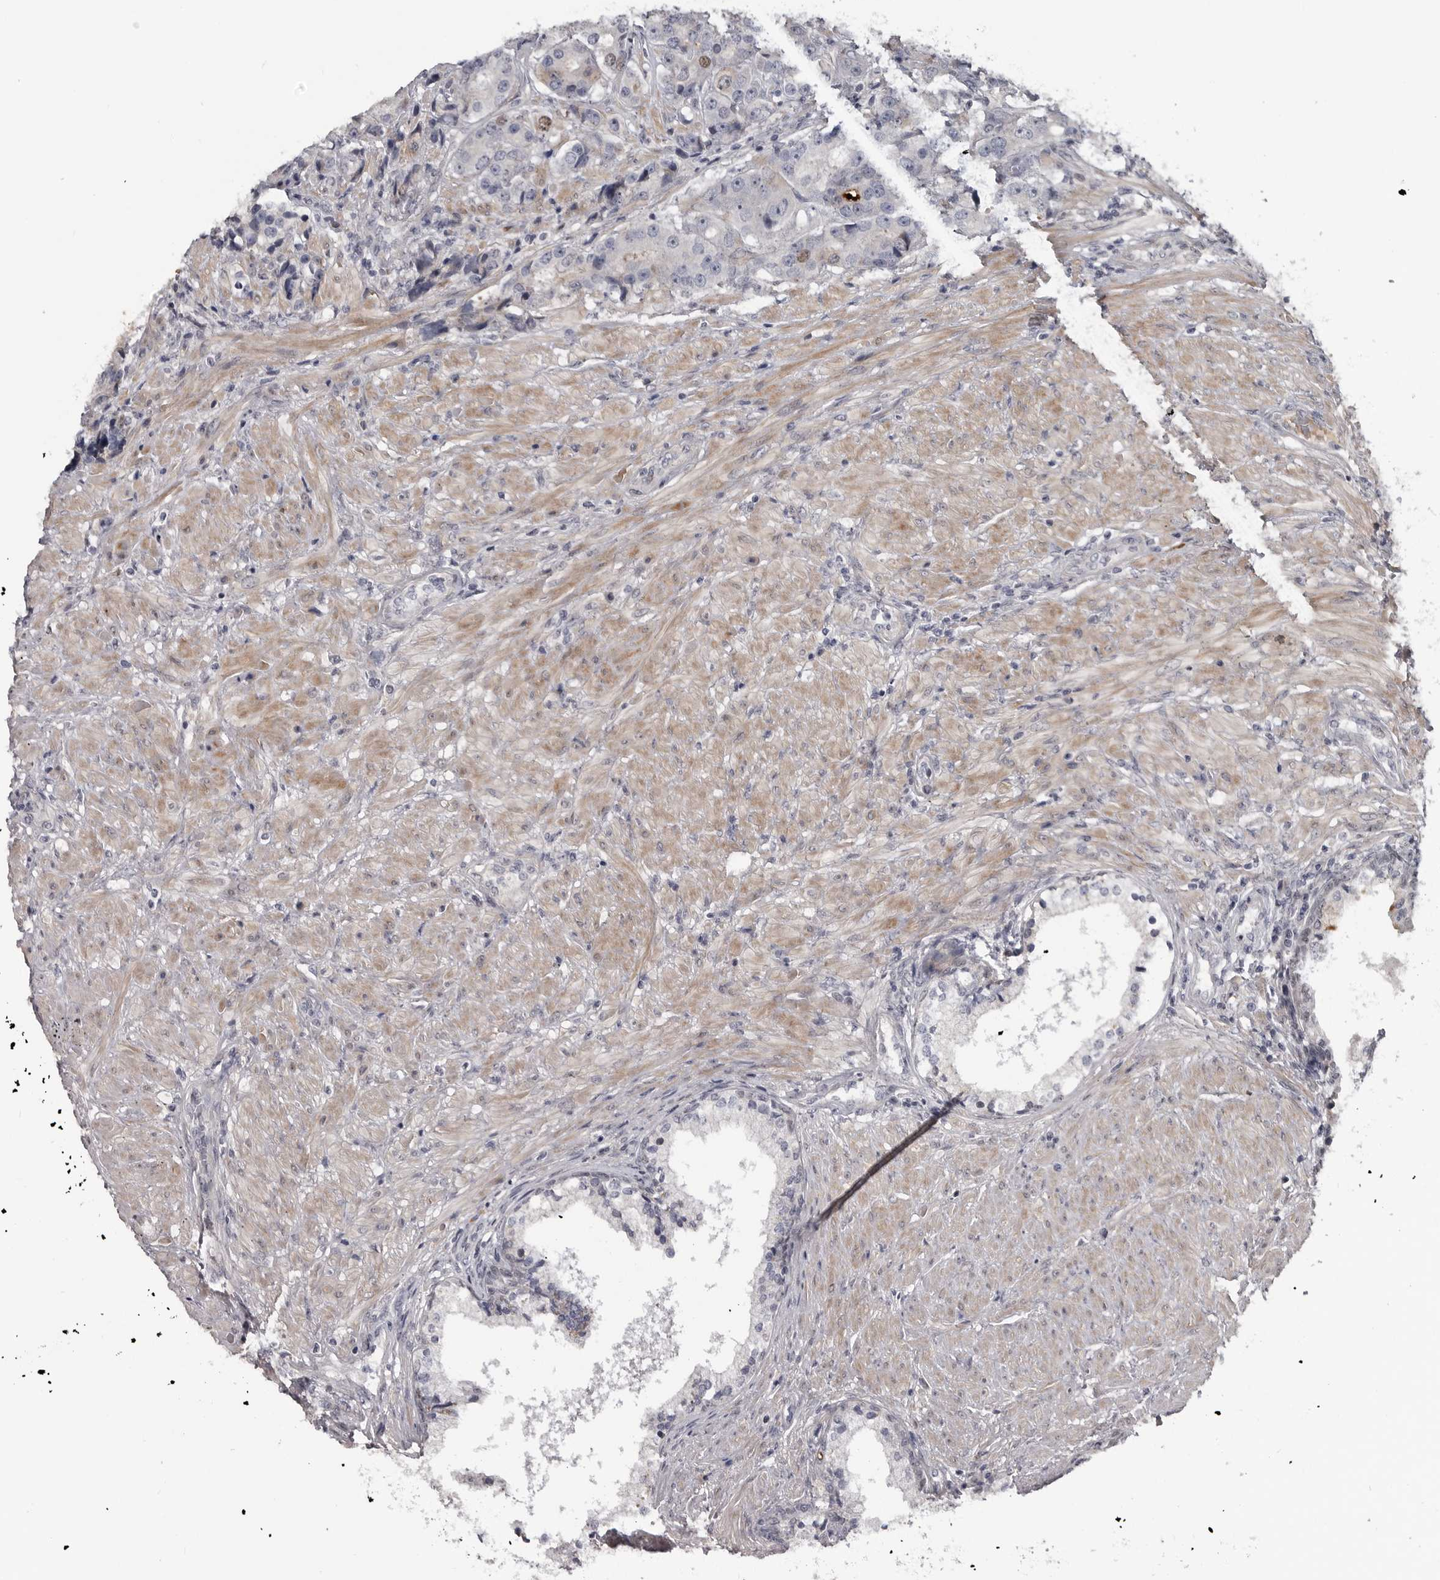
{"staining": {"intensity": "negative", "quantity": "none", "location": "none"}, "tissue": "prostate cancer", "cell_type": "Tumor cells", "image_type": "cancer", "snomed": [{"axis": "morphology", "description": "Adenocarcinoma, High grade"}, {"axis": "topography", "description": "Prostate"}], "caption": "Immunohistochemistry histopathology image of prostate cancer (adenocarcinoma (high-grade)) stained for a protein (brown), which exhibits no staining in tumor cells.", "gene": "ZNF277", "patient": {"sex": "male", "age": 60}}